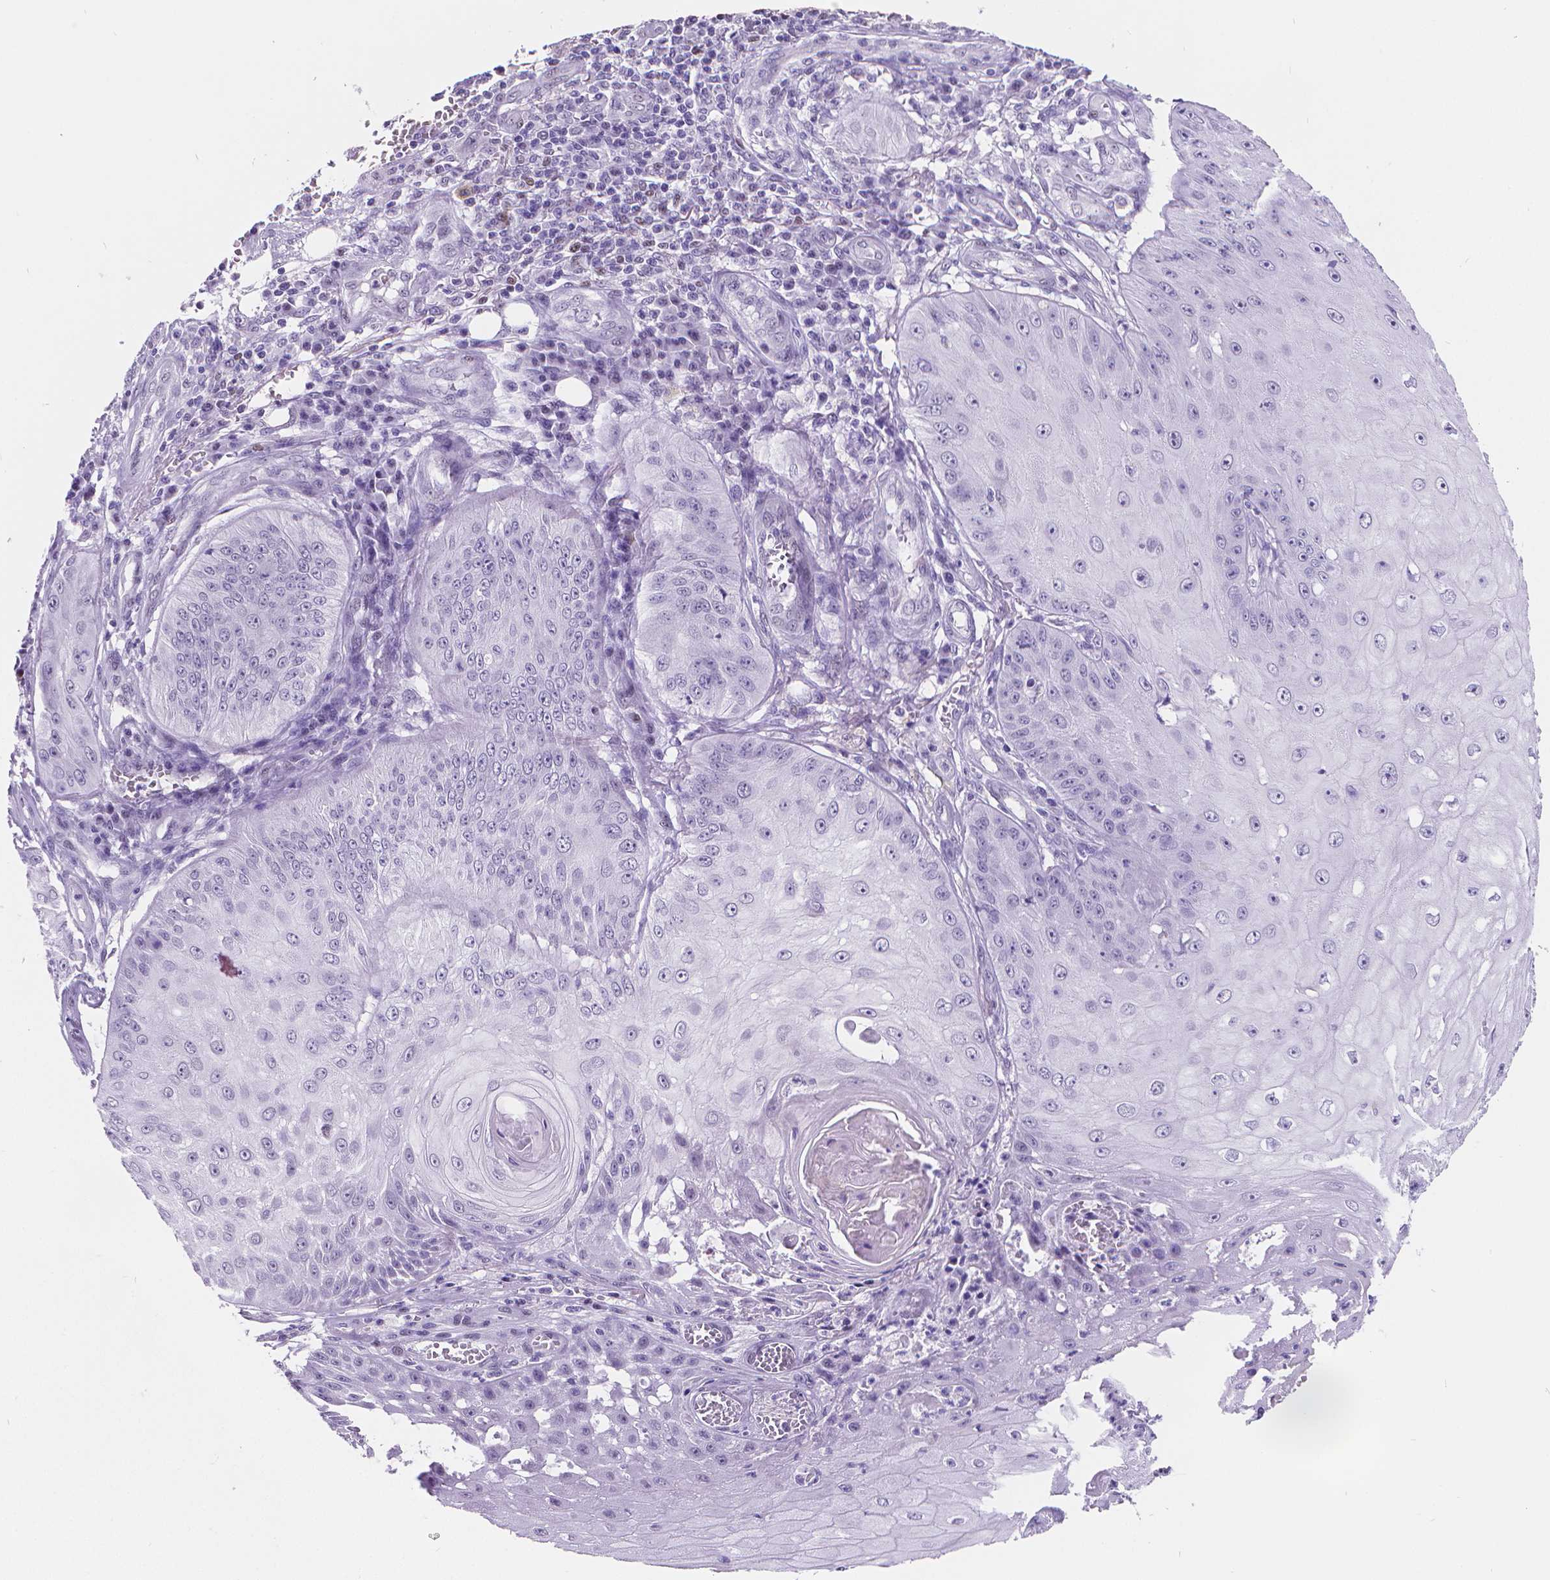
{"staining": {"intensity": "negative", "quantity": "none", "location": "none"}, "tissue": "skin cancer", "cell_type": "Tumor cells", "image_type": "cancer", "snomed": [{"axis": "morphology", "description": "Squamous cell carcinoma, NOS"}, {"axis": "topography", "description": "Skin"}], "caption": "Immunohistochemistry (IHC) photomicrograph of skin squamous cell carcinoma stained for a protein (brown), which exhibits no positivity in tumor cells.", "gene": "MEF2C", "patient": {"sex": "male", "age": 70}}